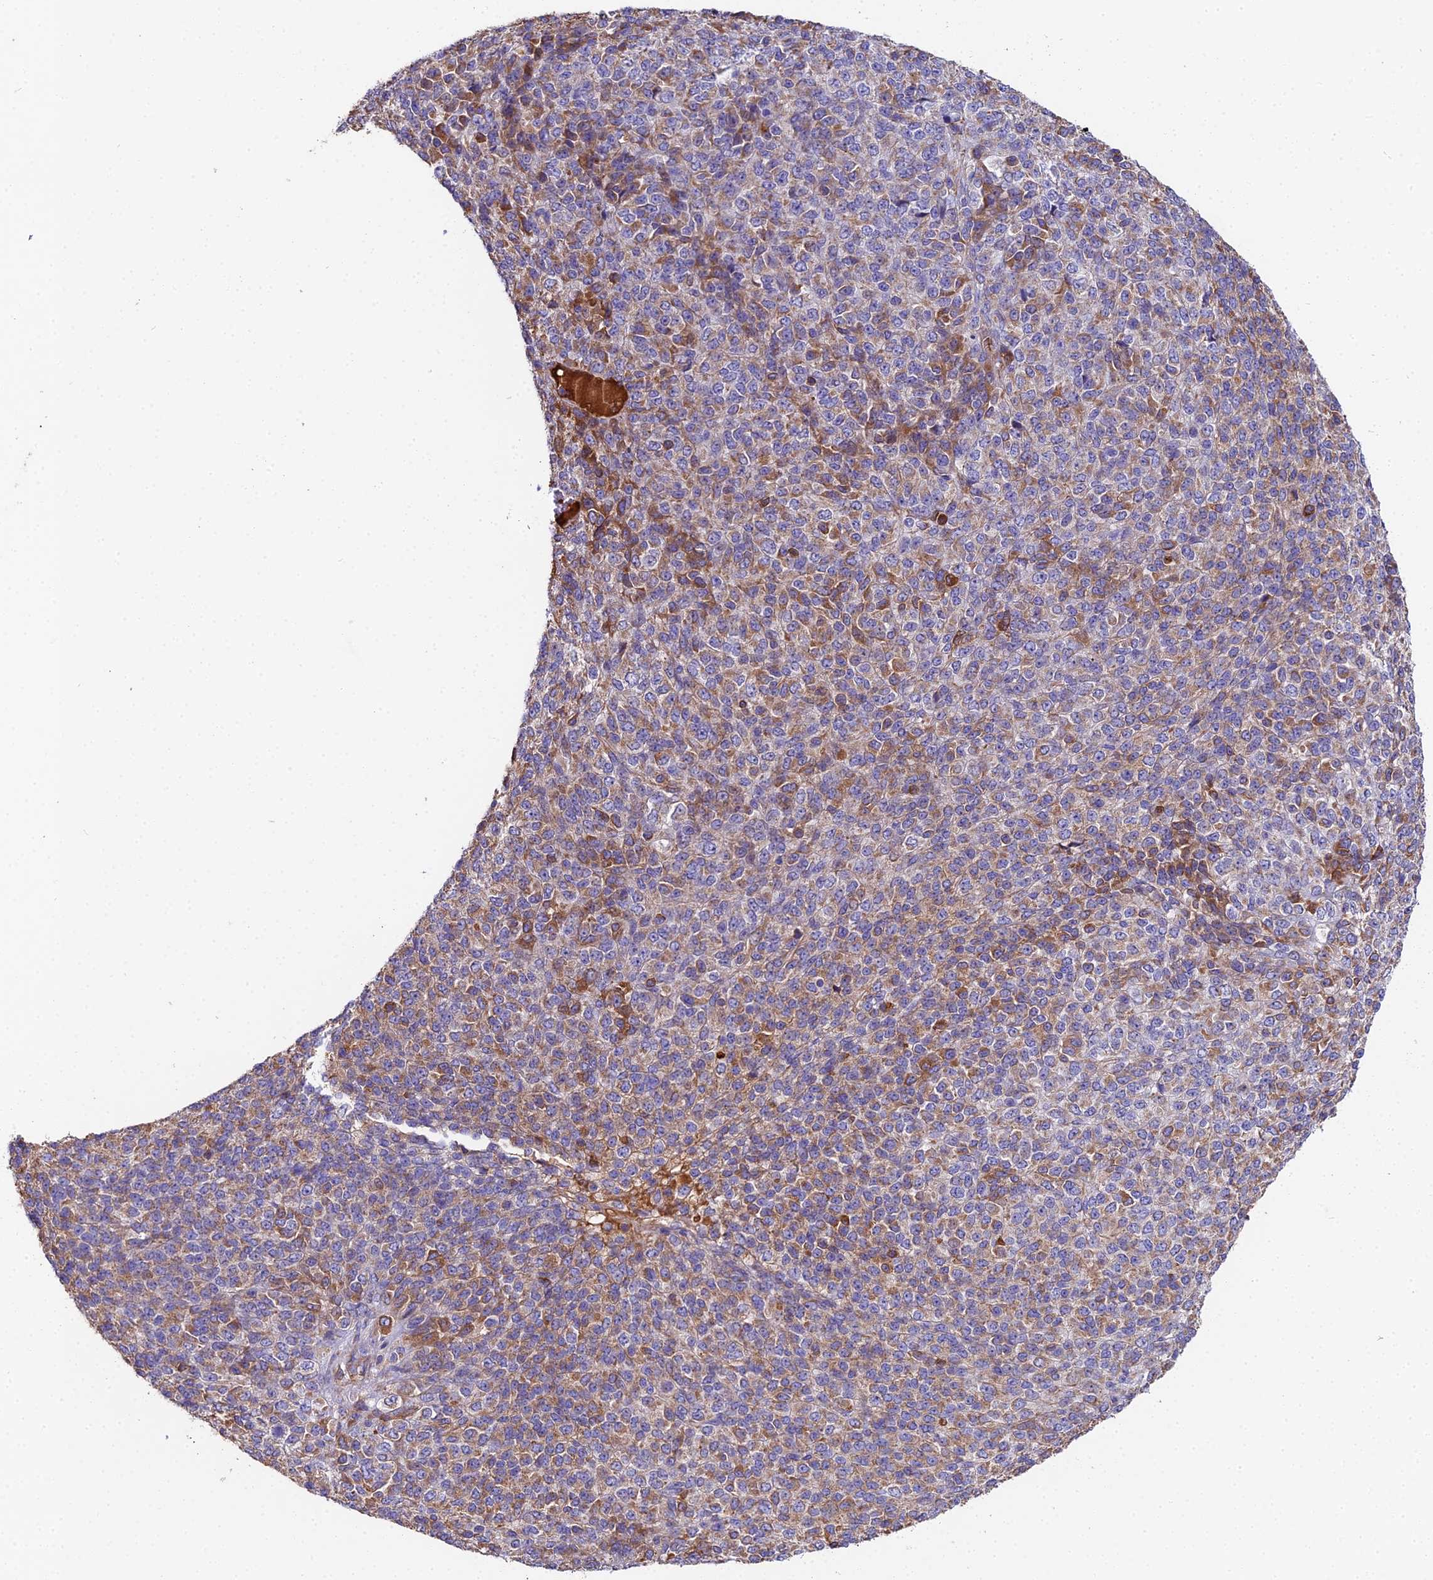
{"staining": {"intensity": "moderate", "quantity": ">75%", "location": "cytoplasmic/membranous"}, "tissue": "melanoma", "cell_type": "Tumor cells", "image_type": "cancer", "snomed": [{"axis": "morphology", "description": "Malignant melanoma, Metastatic site"}, {"axis": "topography", "description": "Brain"}], "caption": "The image shows a brown stain indicating the presence of a protein in the cytoplasmic/membranous of tumor cells in melanoma.", "gene": "BEX4", "patient": {"sex": "female", "age": 56}}